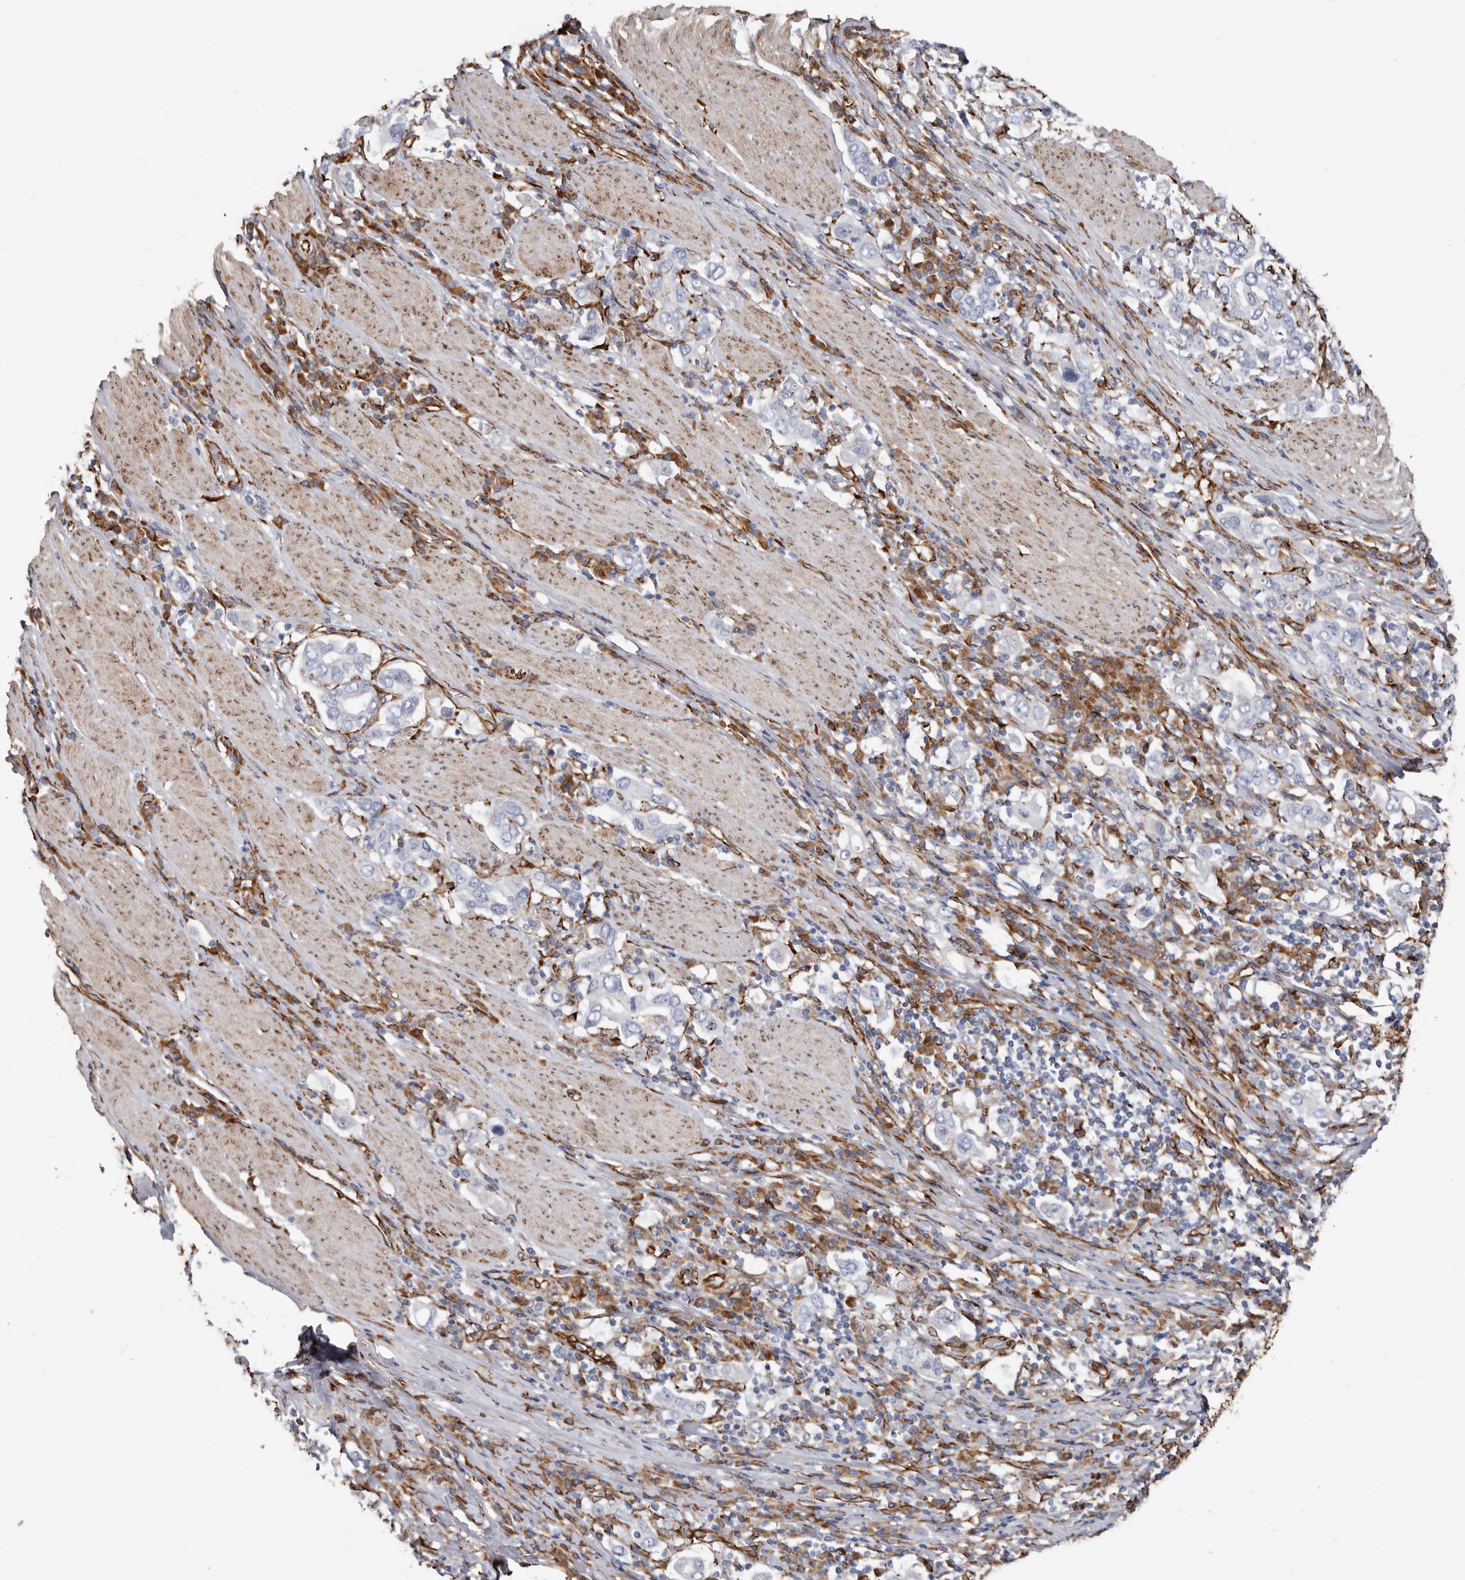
{"staining": {"intensity": "moderate", "quantity": "<25%", "location": "cytoplasmic/membranous"}, "tissue": "stomach cancer", "cell_type": "Tumor cells", "image_type": "cancer", "snomed": [{"axis": "morphology", "description": "Adenocarcinoma, NOS"}, {"axis": "topography", "description": "Stomach, upper"}], "caption": "Immunohistochemistry (IHC) histopathology image of human adenocarcinoma (stomach) stained for a protein (brown), which demonstrates low levels of moderate cytoplasmic/membranous expression in approximately <25% of tumor cells.", "gene": "SEMA3E", "patient": {"sex": "male", "age": 62}}